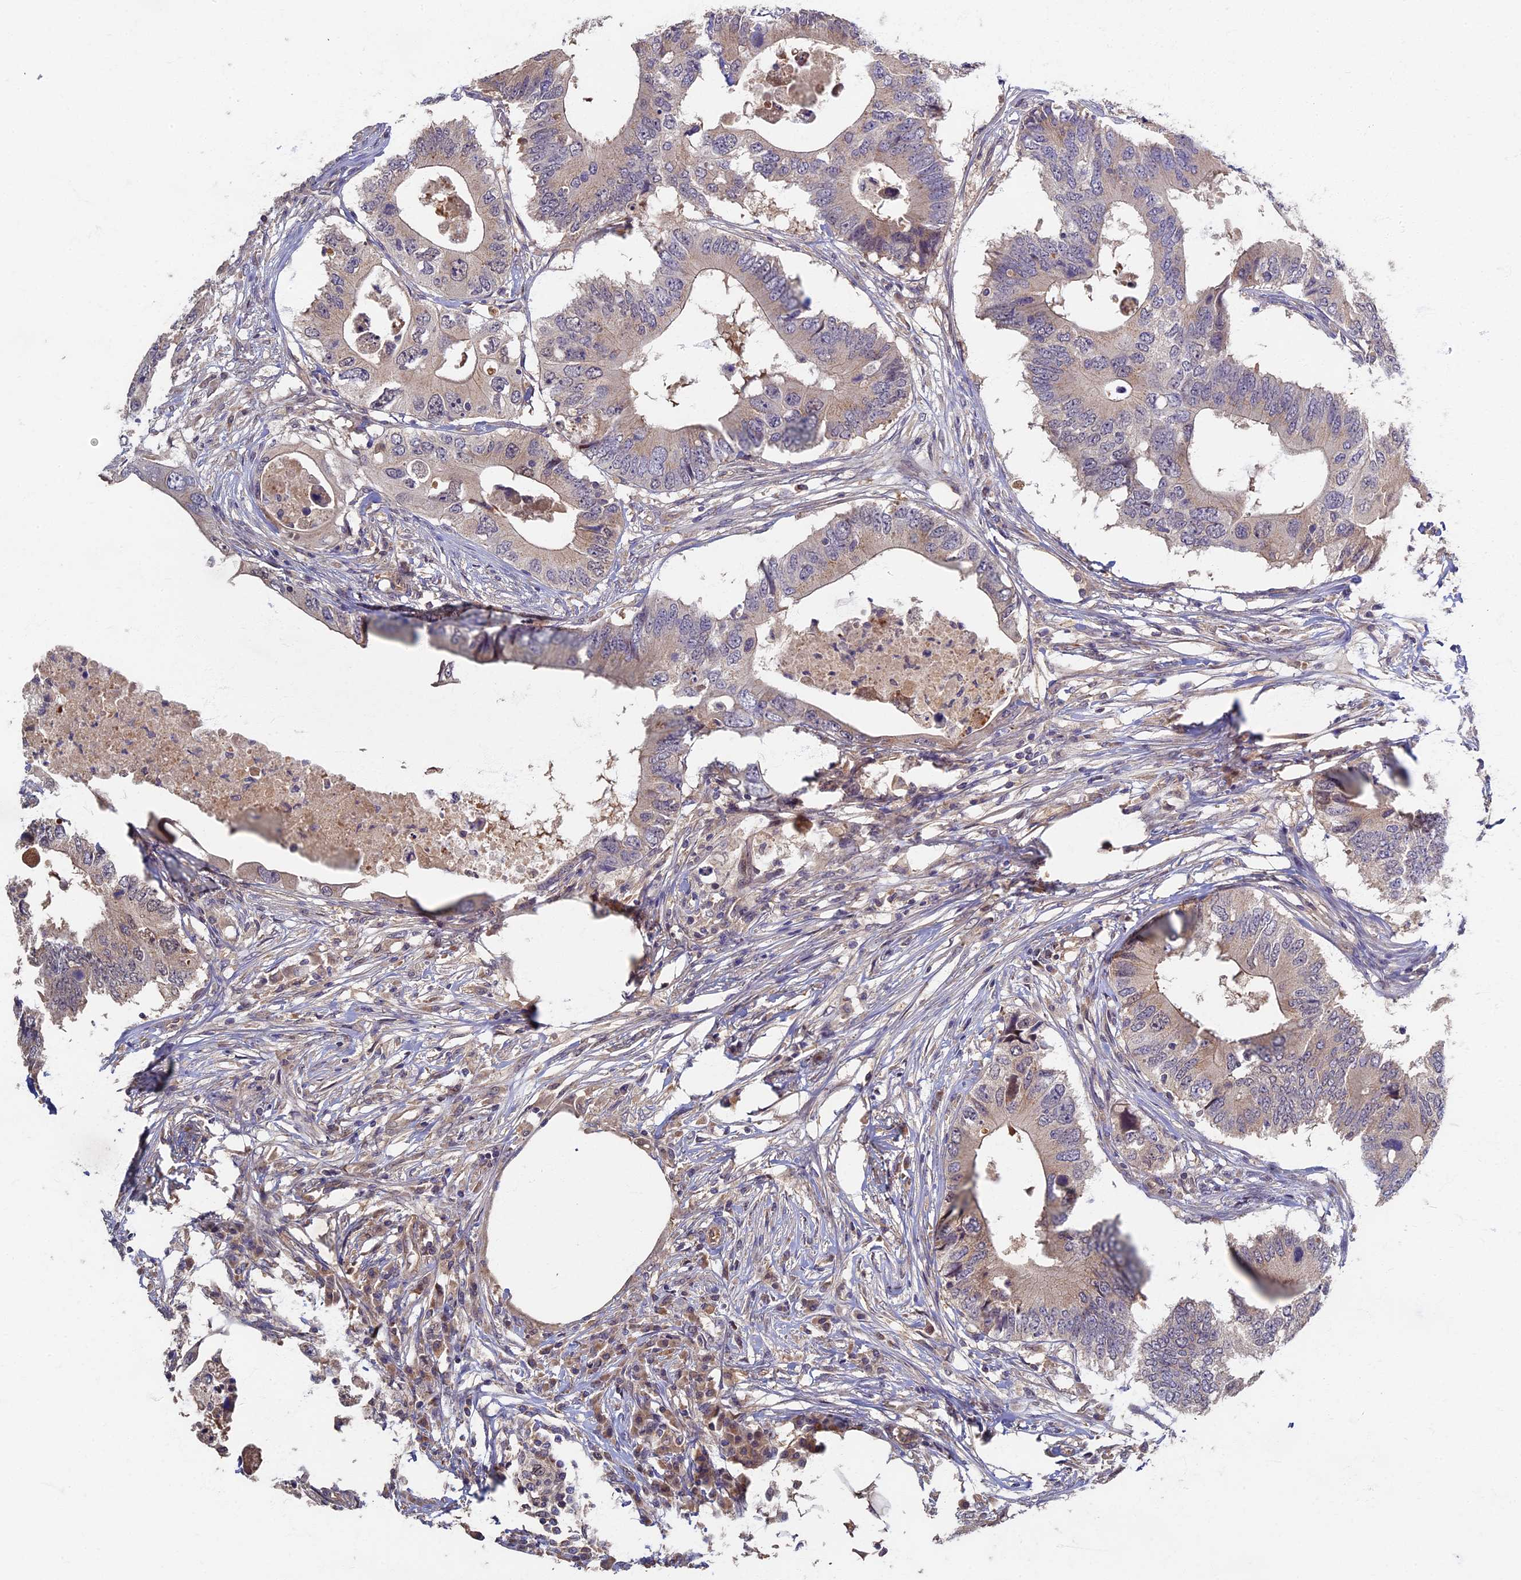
{"staining": {"intensity": "weak", "quantity": "<25%", "location": "cytoplasmic/membranous"}, "tissue": "colorectal cancer", "cell_type": "Tumor cells", "image_type": "cancer", "snomed": [{"axis": "morphology", "description": "Adenocarcinoma, NOS"}, {"axis": "topography", "description": "Colon"}], "caption": "Micrograph shows no protein expression in tumor cells of adenocarcinoma (colorectal) tissue. (Stains: DAB immunohistochemistry with hematoxylin counter stain, Microscopy: brightfield microscopy at high magnification).", "gene": "RSPH3", "patient": {"sex": "male", "age": 71}}